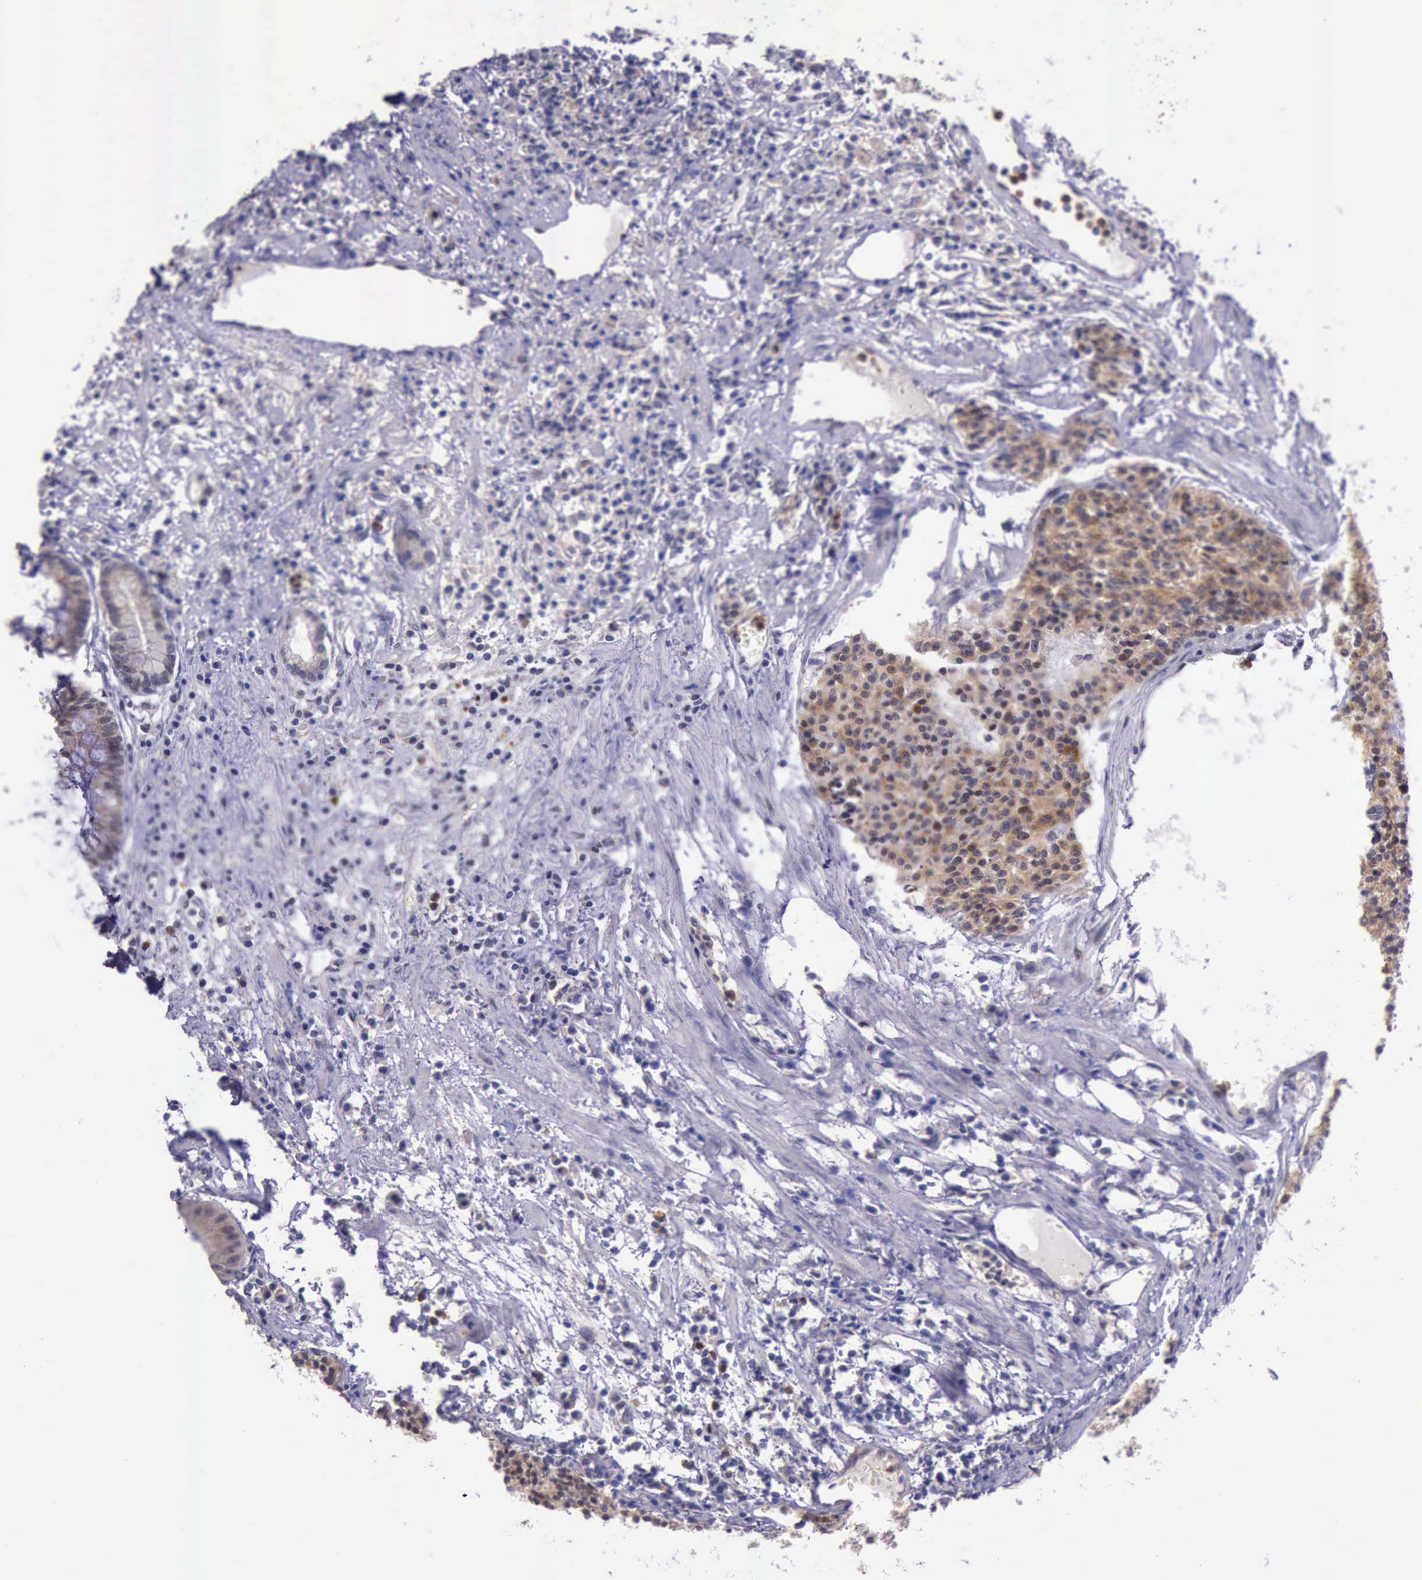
{"staining": {"intensity": "moderate", "quantity": ">75%", "location": "cytoplasmic/membranous"}, "tissue": "carcinoid", "cell_type": "Tumor cells", "image_type": "cancer", "snomed": [{"axis": "morphology", "description": "Carcinoid, malignant, NOS"}, {"axis": "topography", "description": "Stomach"}], "caption": "Immunohistochemical staining of carcinoid shows moderate cytoplasmic/membranous protein positivity in about >75% of tumor cells.", "gene": "PLEK2", "patient": {"sex": "female", "age": 76}}